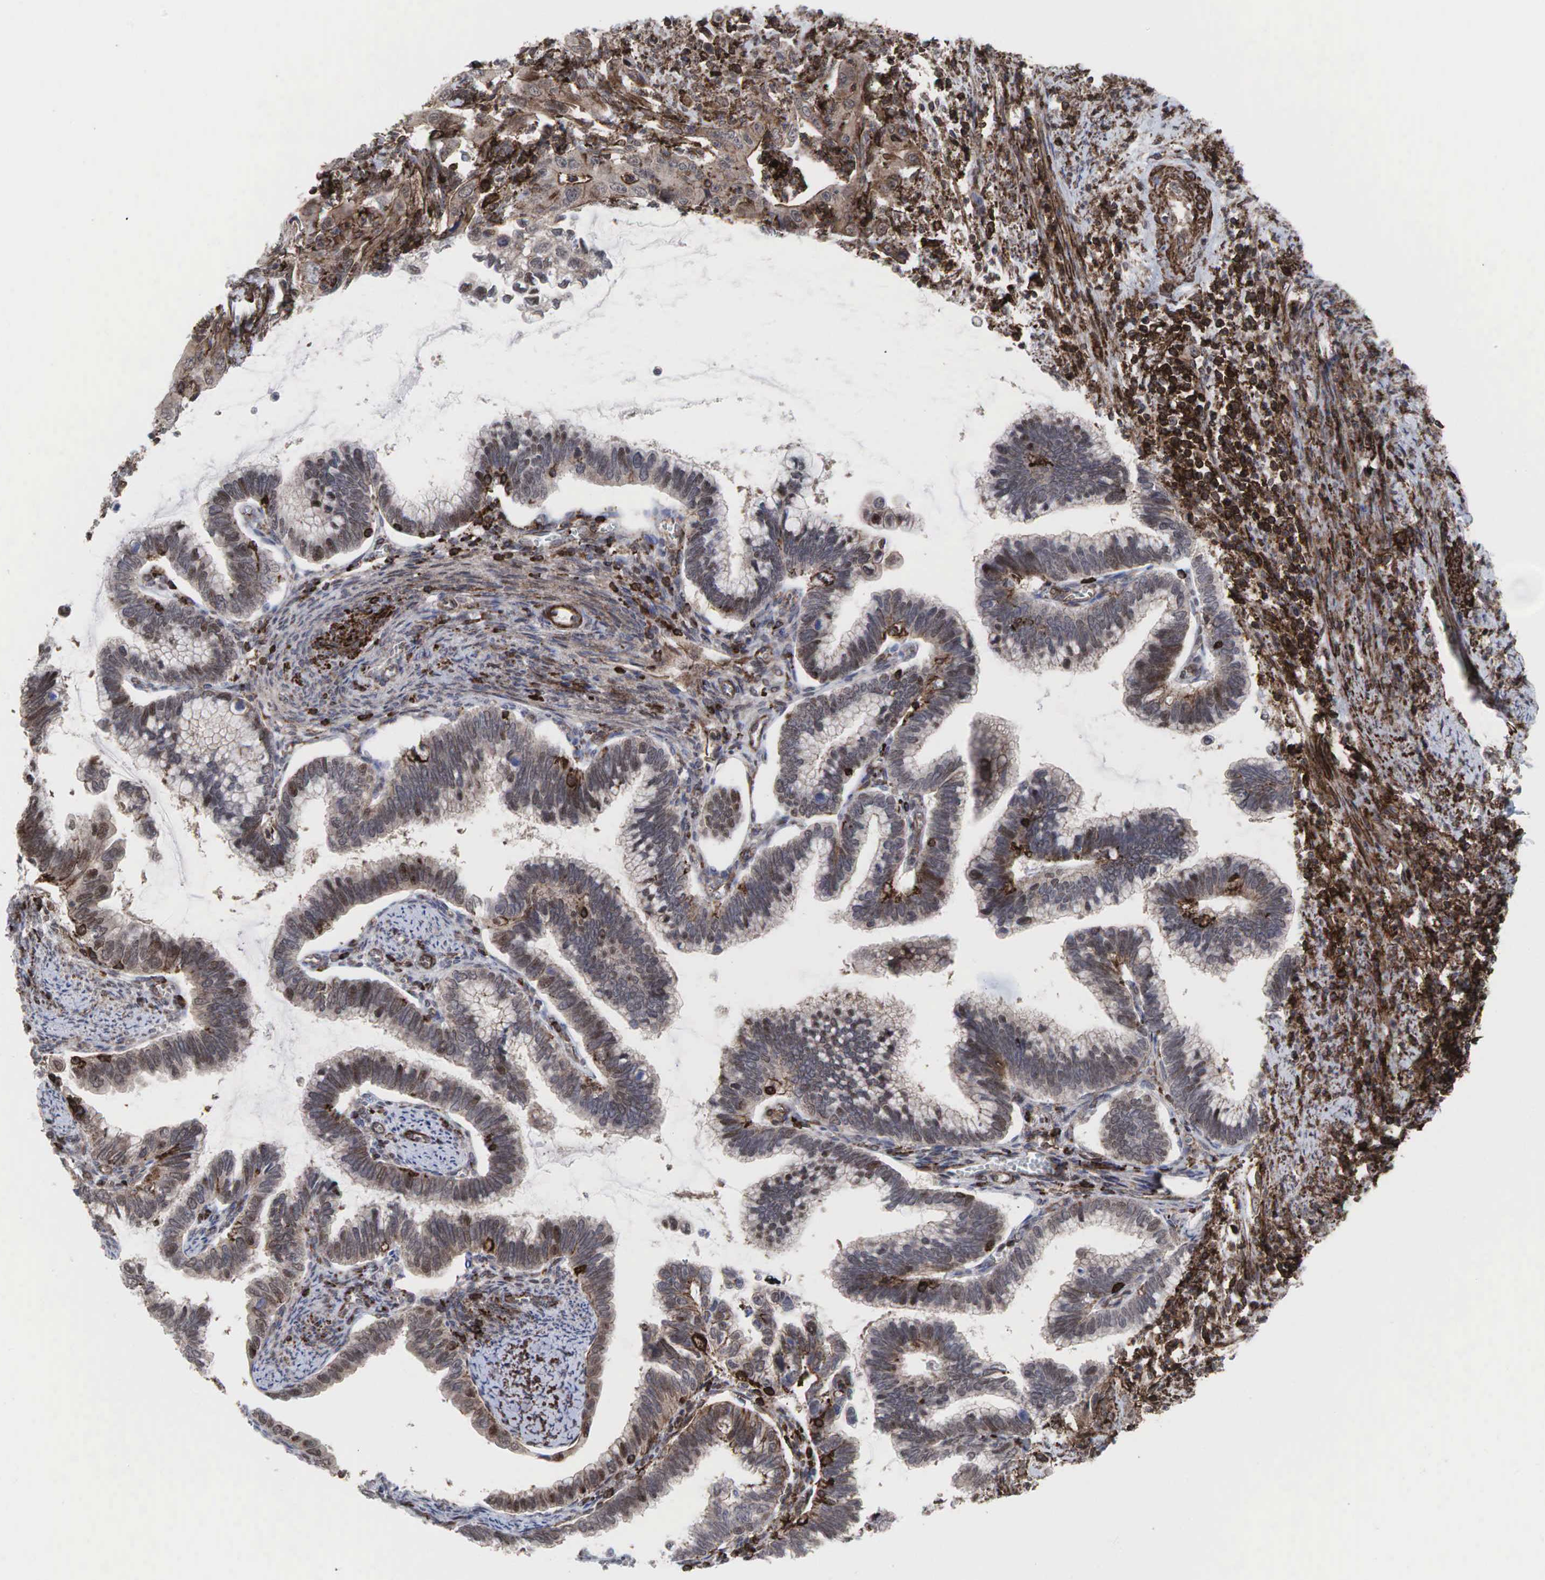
{"staining": {"intensity": "negative", "quantity": "none", "location": "none"}, "tissue": "cervical cancer", "cell_type": "Tumor cells", "image_type": "cancer", "snomed": [{"axis": "morphology", "description": "Adenocarcinoma, NOS"}, {"axis": "topography", "description": "Cervix"}], "caption": "High power microscopy micrograph of an immunohistochemistry micrograph of cervical adenocarcinoma, revealing no significant positivity in tumor cells.", "gene": "GPRASP1", "patient": {"sex": "female", "age": 49}}